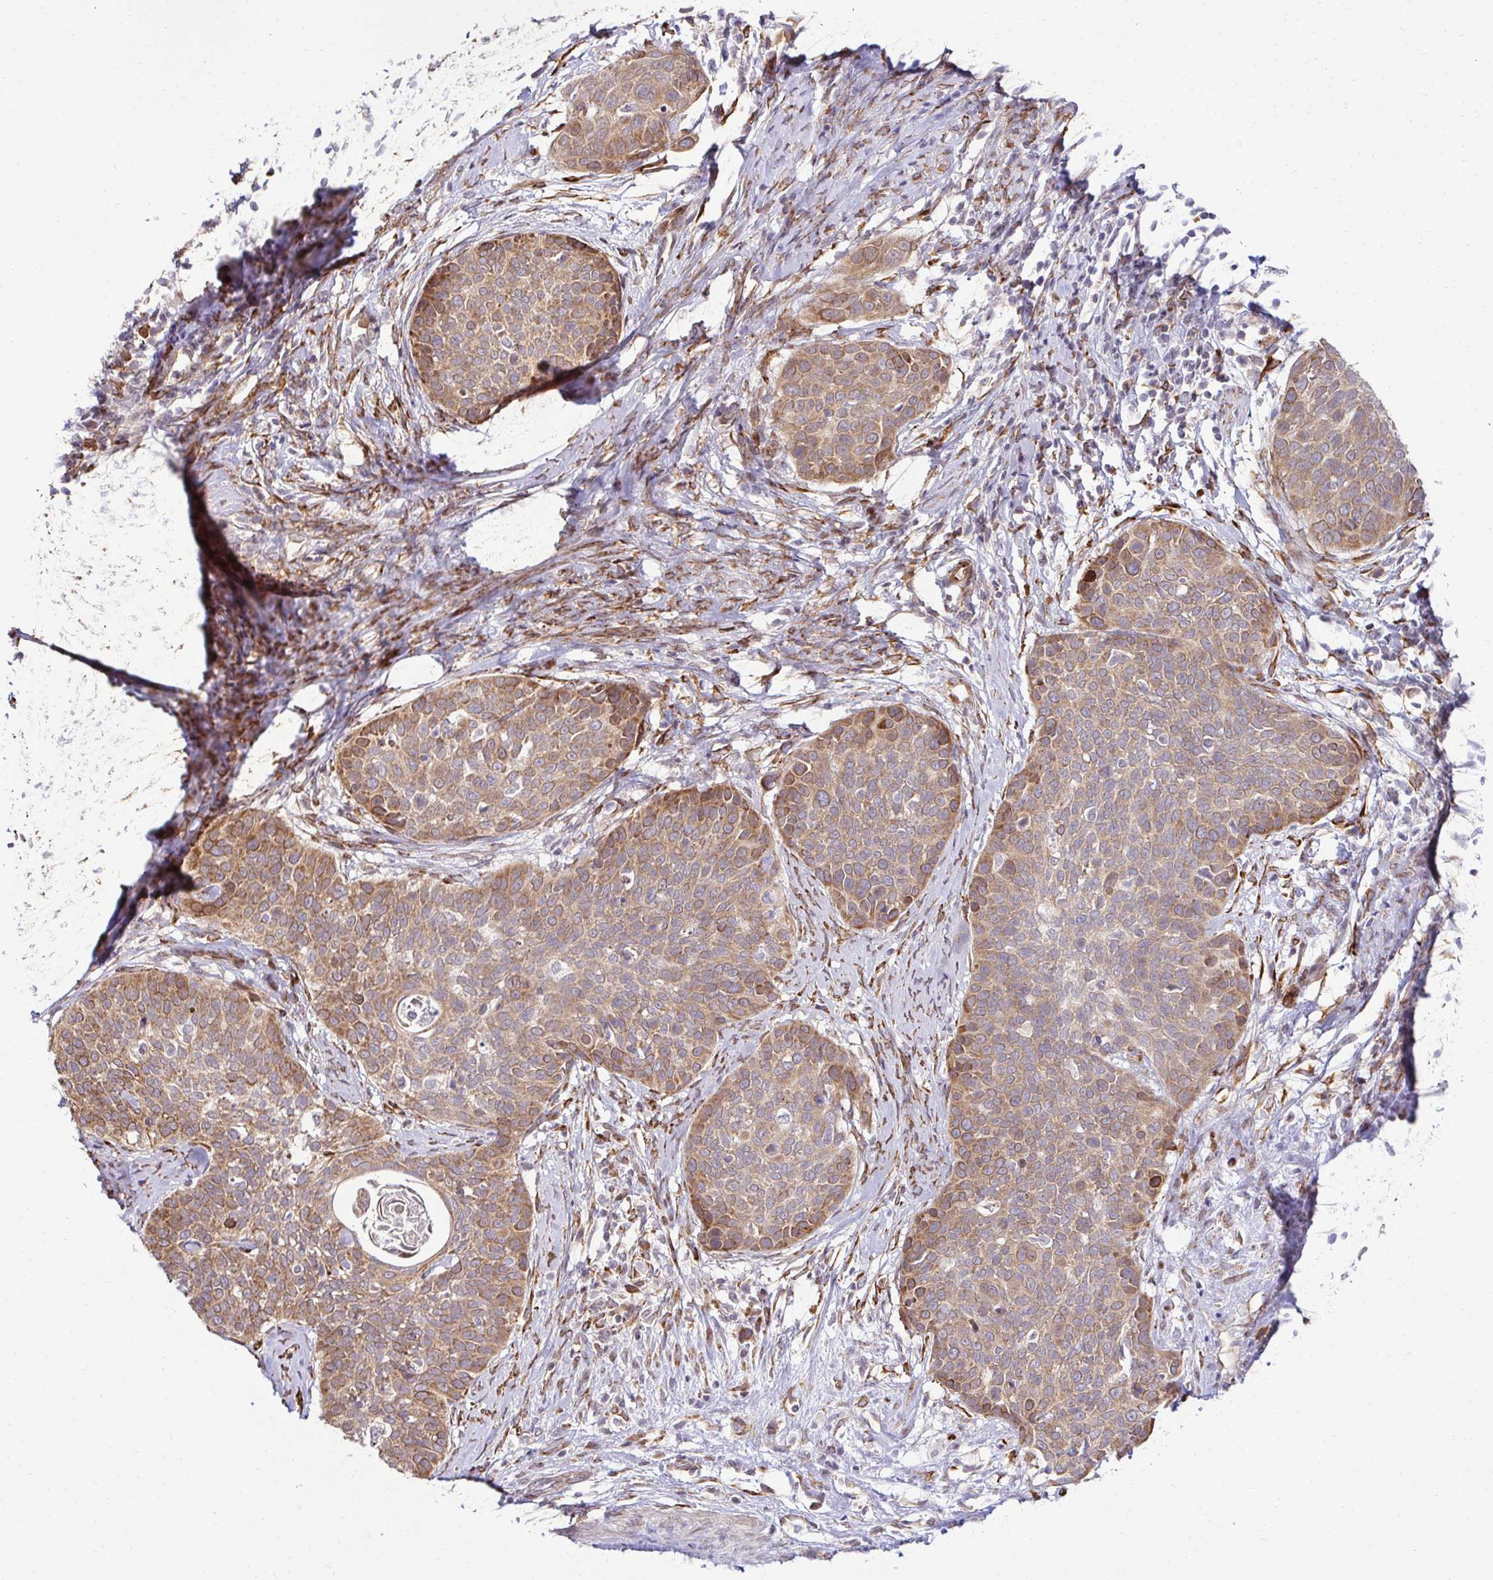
{"staining": {"intensity": "moderate", "quantity": "25%-75%", "location": "cytoplasmic/membranous"}, "tissue": "cervical cancer", "cell_type": "Tumor cells", "image_type": "cancer", "snomed": [{"axis": "morphology", "description": "Squamous cell carcinoma, NOS"}, {"axis": "topography", "description": "Cervix"}], "caption": "Immunohistochemical staining of human cervical cancer shows medium levels of moderate cytoplasmic/membranous staining in approximately 25%-75% of tumor cells.", "gene": "HPS1", "patient": {"sex": "female", "age": 69}}